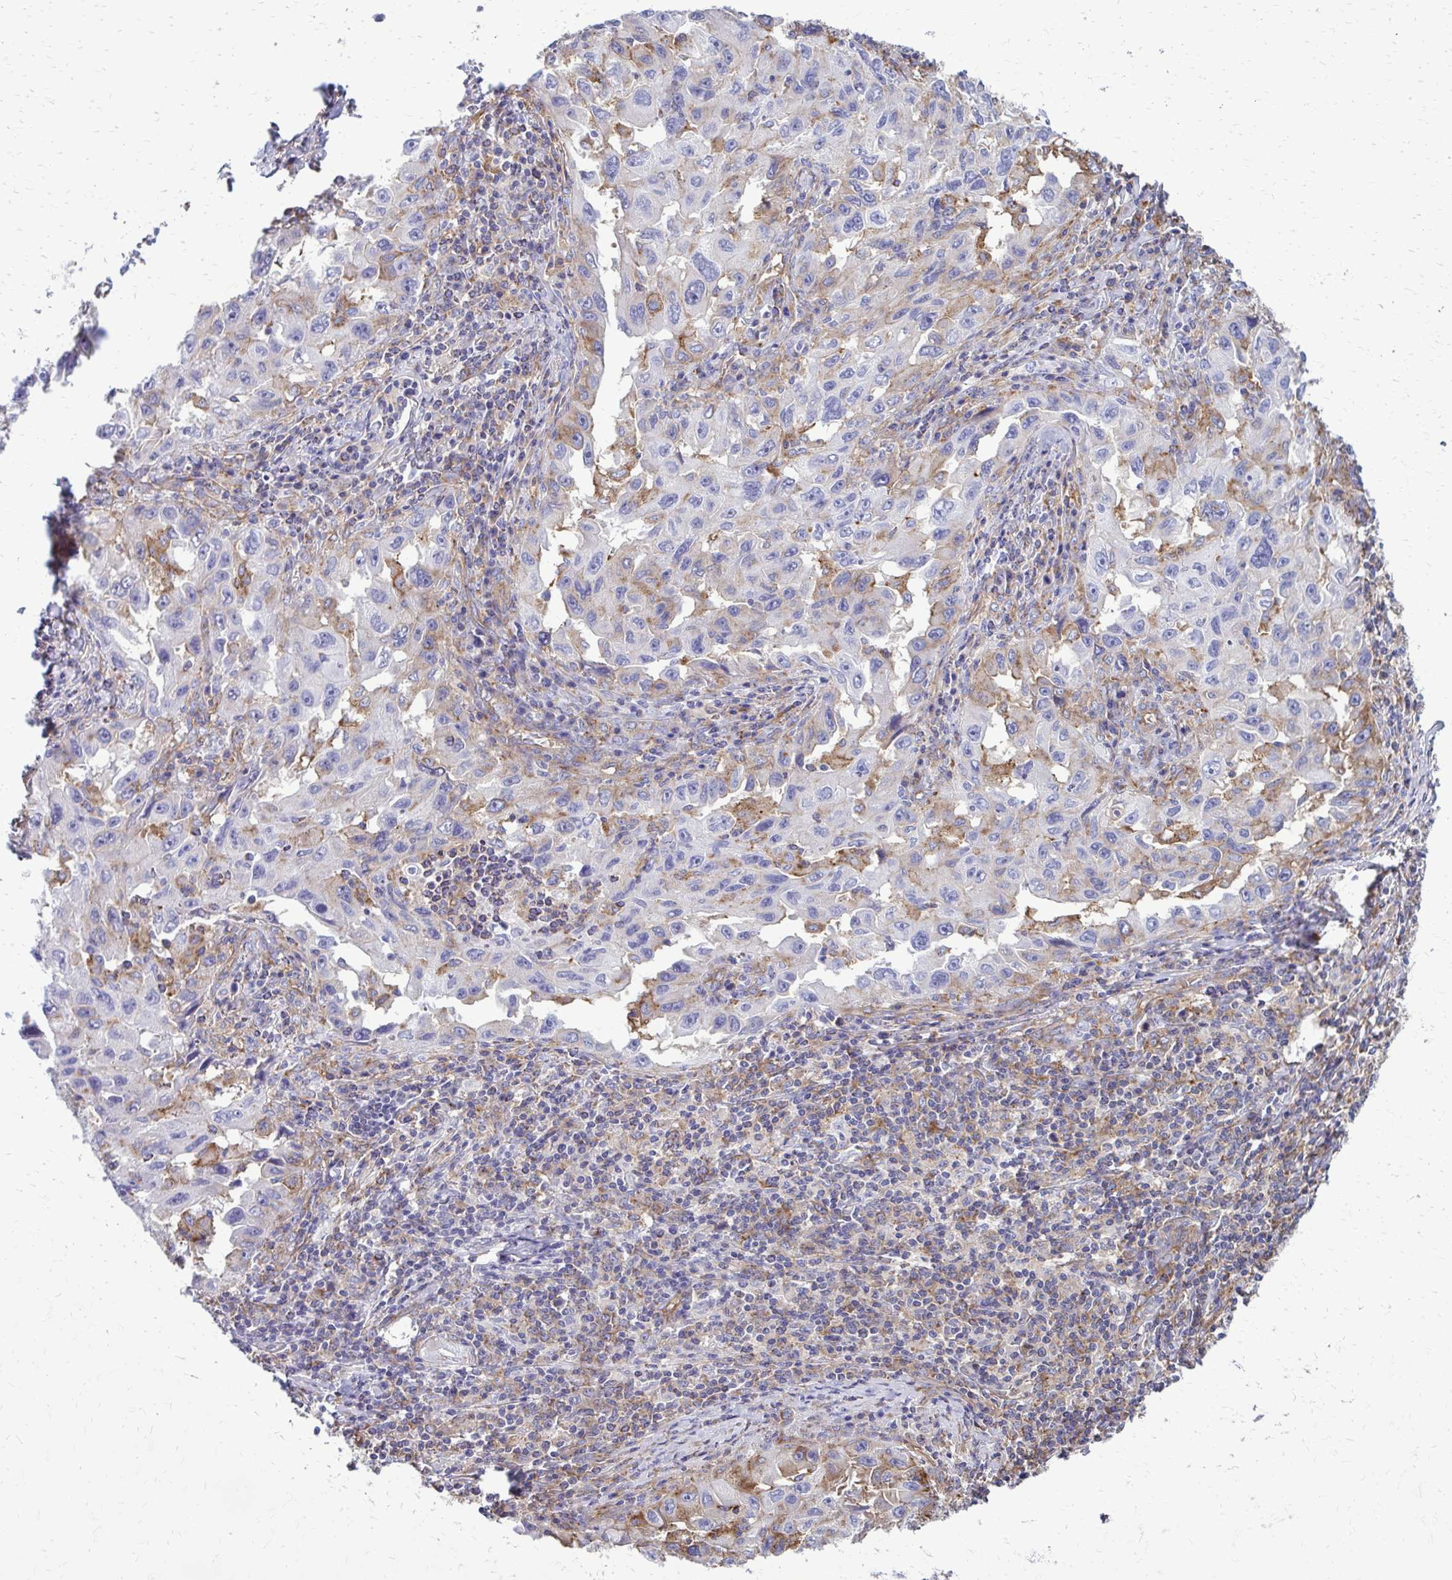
{"staining": {"intensity": "moderate", "quantity": "25%-75%", "location": "cytoplasmic/membranous"}, "tissue": "lung cancer", "cell_type": "Tumor cells", "image_type": "cancer", "snomed": [{"axis": "morphology", "description": "Adenocarcinoma, NOS"}, {"axis": "topography", "description": "Lung"}], "caption": "A high-resolution photomicrograph shows IHC staining of lung cancer (adenocarcinoma), which shows moderate cytoplasmic/membranous positivity in about 25%-75% of tumor cells.", "gene": "CLTA", "patient": {"sex": "female", "age": 73}}